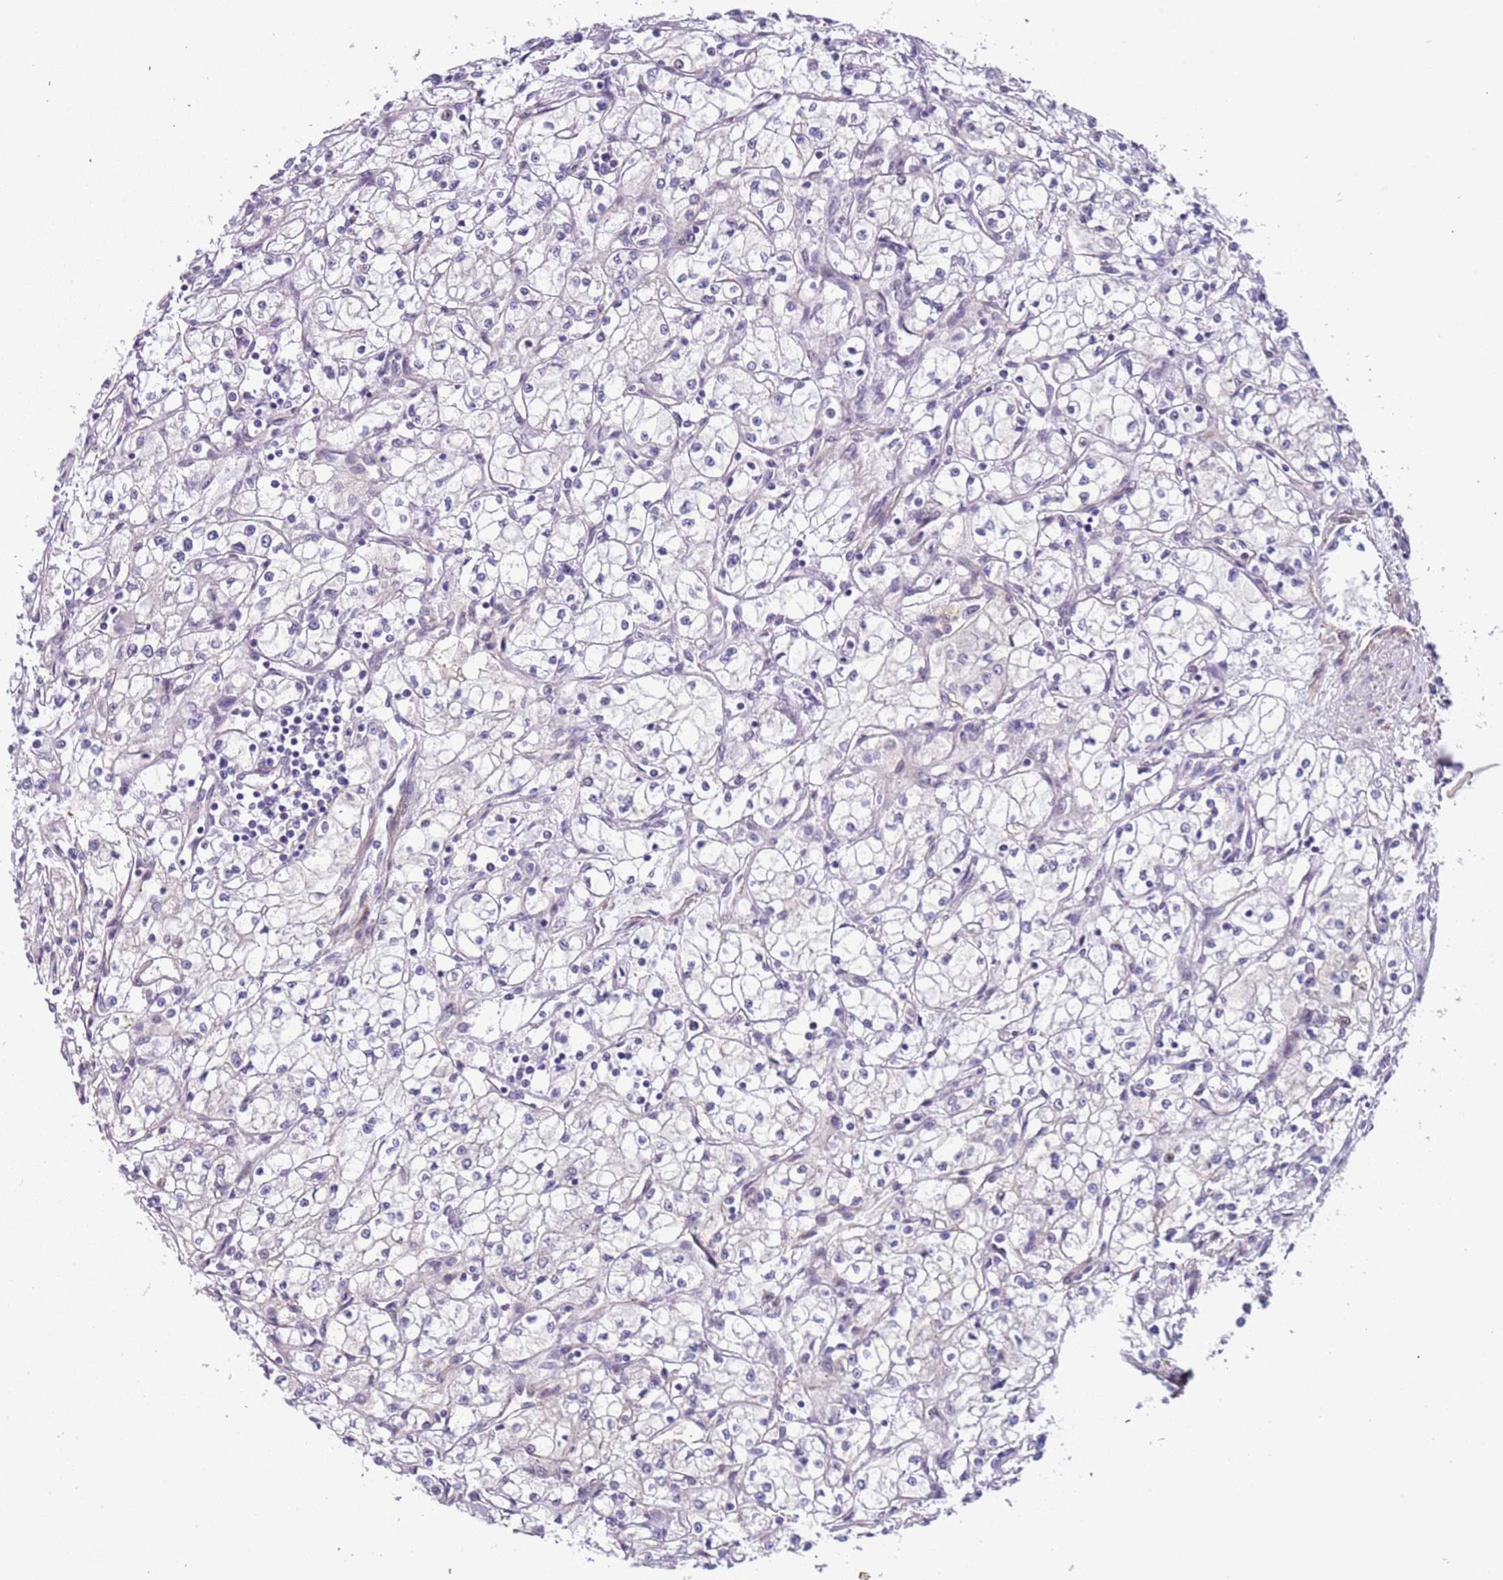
{"staining": {"intensity": "negative", "quantity": "none", "location": "none"}, "tissue": "renal cancer", "cell_type": "Tumor cells", "image_type": "cancer", "snomed": [{"axis": "morphology", "description": "Adenocarcinoma, NOS"}, {"axis": "topography", "description": "Kidney"}], "caption": "Tumor cells show no significant protein staining in renal cancer (adenocarcinoma). (DAB (3,3'-diaminobenzidine) immunohistochemistry (IHC), high magnification).", "gene": "PLEKHH1", "patient": {"sex": "male", "age": 59}}